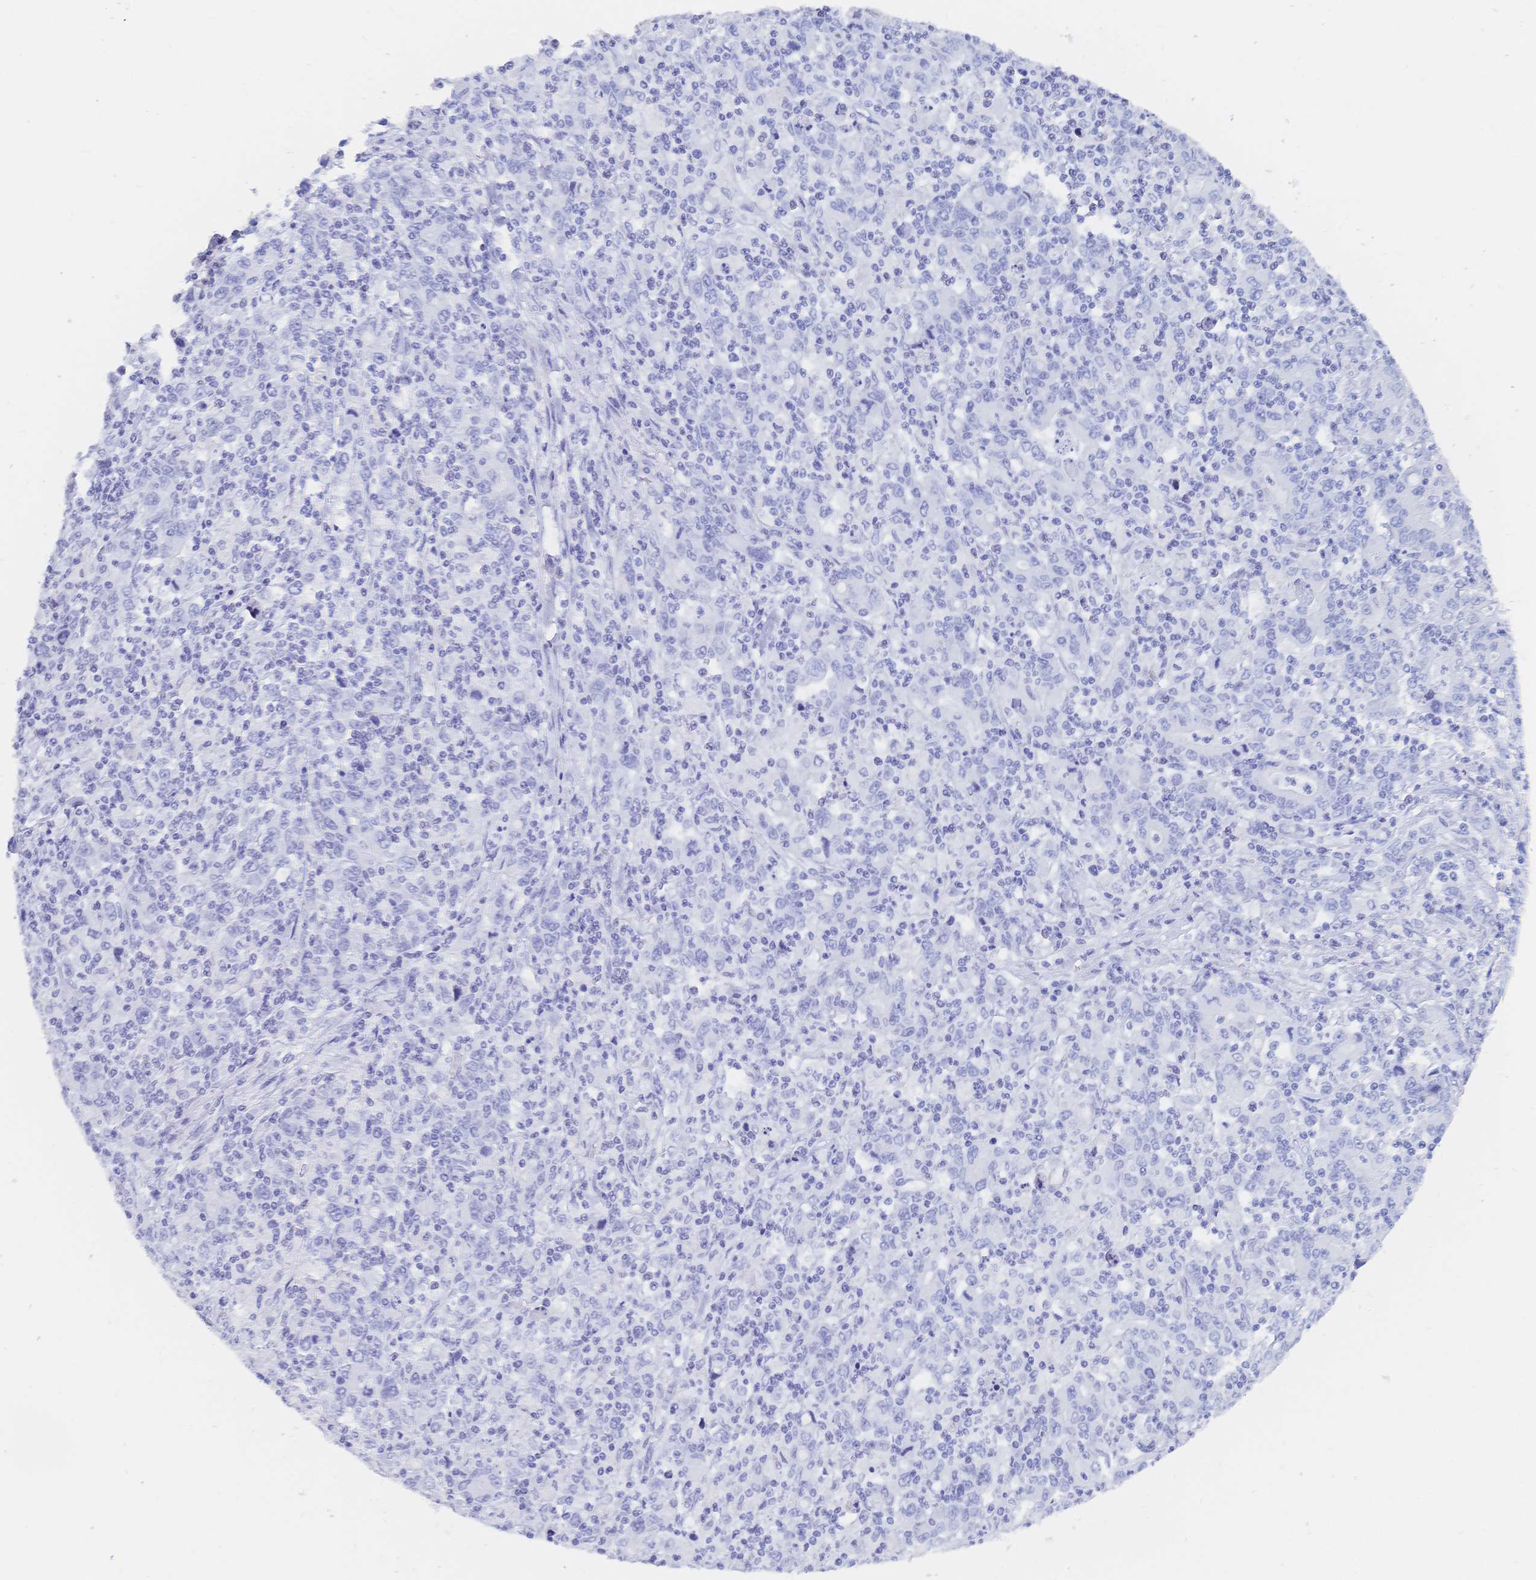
{"staining": {"intensity": "negative", "quantity": "none", "location": "none"}, "tissue": "stomach cancer", "cell_type": "Tumor cells", "image_type": "cancer", "snomed": [{"axis": "morphology", "description": "Adenocarcinoma, NOS"}, {"axis": "topography", "description": "Stomach, upper"}], "caption": "DAB immunohistochemical staining of human stomach adenocarcinoma shows no significant expression in tumor cells.", "gene": "MEP1B", "patient": {"sex": "male", "age": 69}}